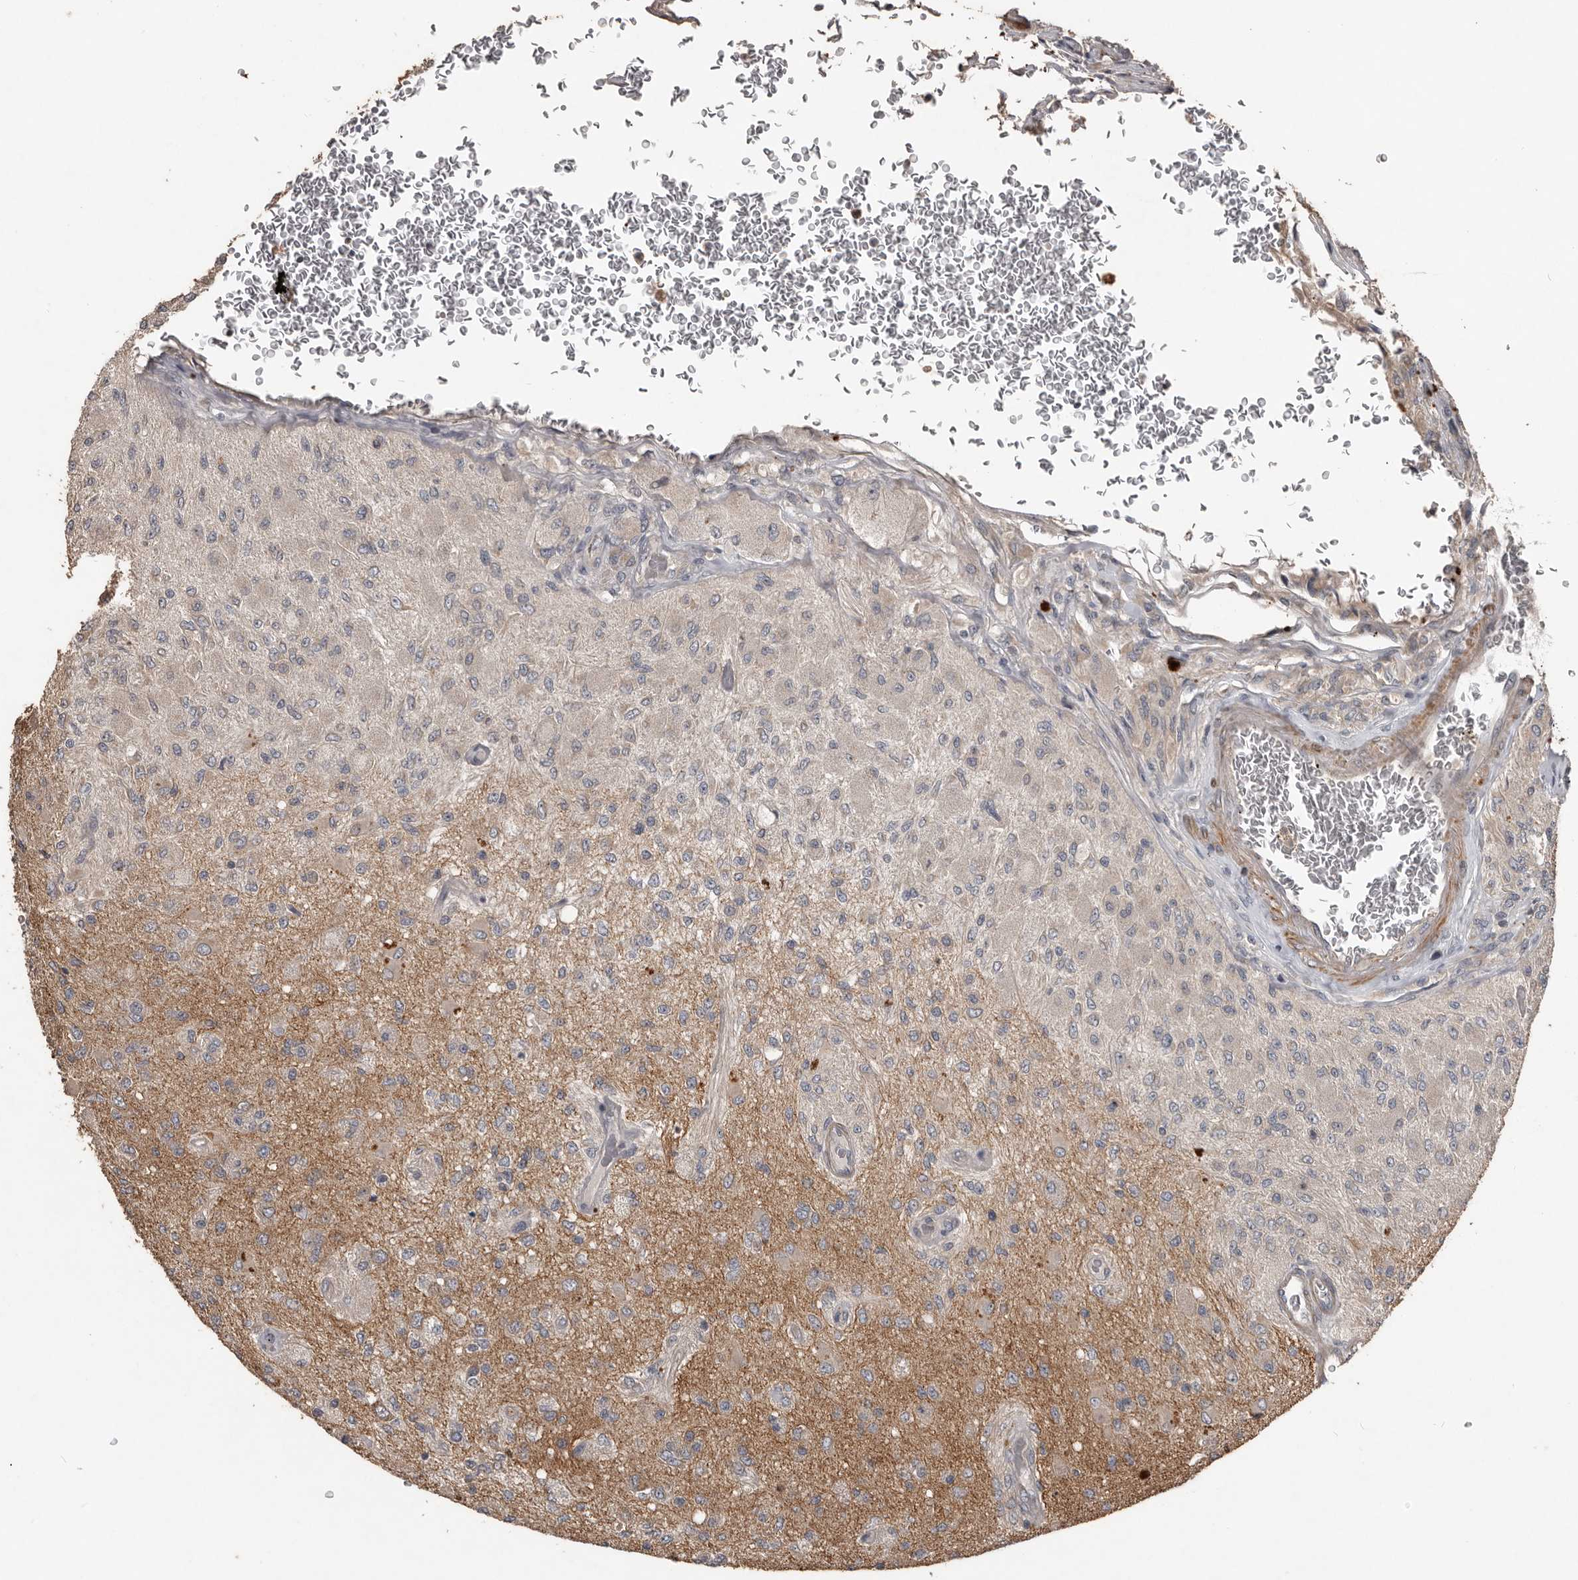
{"staining": {"intensity": "weak", "quantity": "<25%", "location": "cytoplasmic/membranous"}, "tissue": "glioma", "cell_type": "Tumor cells", "image_type": "cancer", "snomed": [{"axis": "morphology", "description": "Normal tissue, NOS"}, {"axis": "morphology", "description": "Glioma, malignant, High grade"}, {"axis": "topography", "description": "Cerebral cortex"}], "caption": "DAB immunohistochemical staining of human glioma shows no significant staining in tumor cells. (Brightfield microscopy of DAB immunohistochemistry at high magnification).", "gene": "BAMBI", "patient": {"sex": "male", "age": 77}}